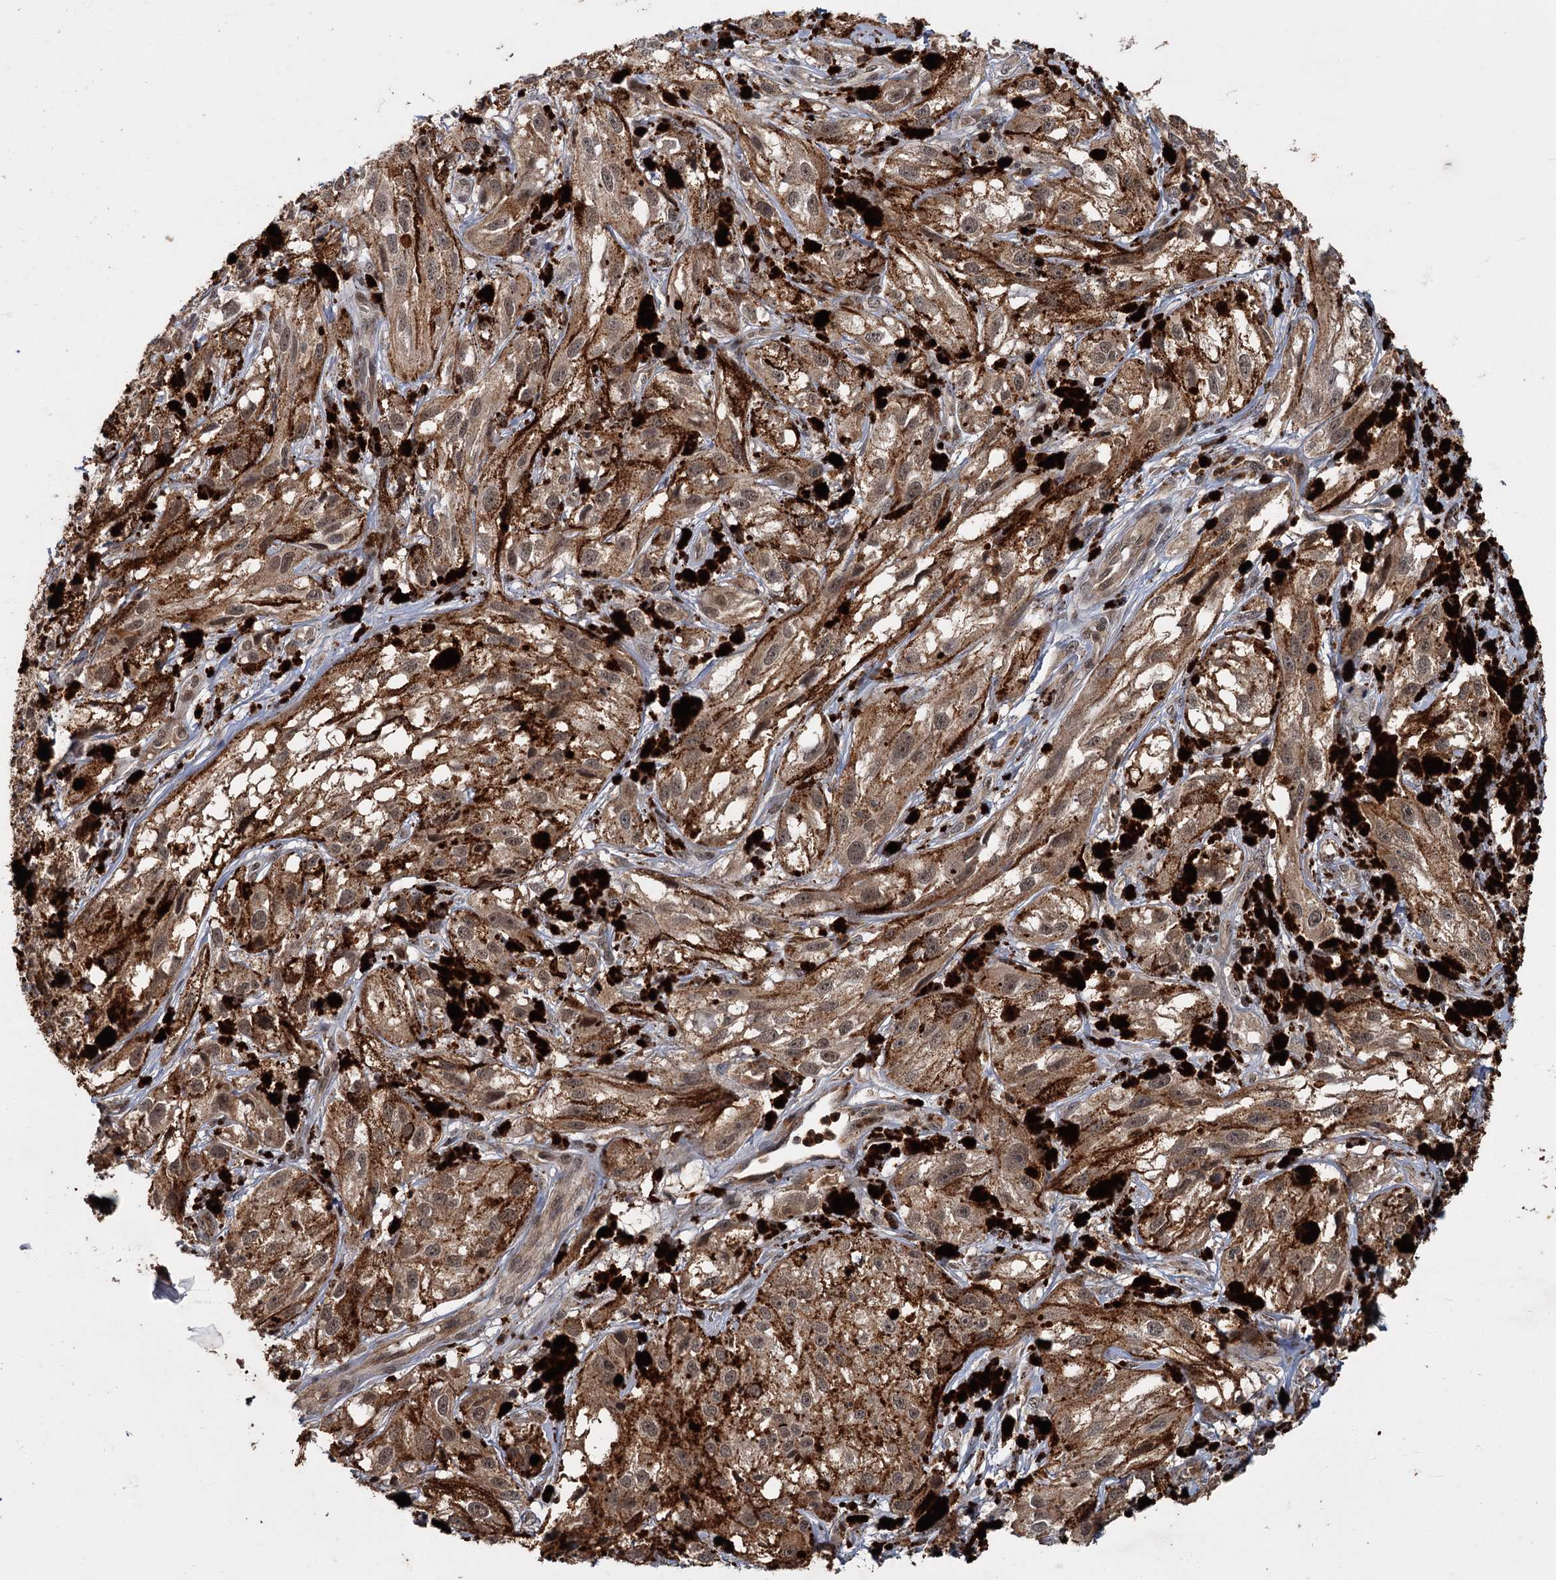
{"staining": {"intensity": "moderate", "quantity": ">75%", "location": "cytoplasmic/membranous,nuclear"}, "tissue": "melanoma", "cell_type": "Tumor cells", "image_type": "cancer", "snomed": [{"axis": "morphology", "description": "Malignant melanoma, NOS"}, {"axis": "topography", "description": "Skin"}], "caption": "Malignant melanoma tissue reveals moderate cytoplasmic/membranous and nuclear expression in approximately >75% of tumor cells (Brightfield microscopy of DAB IHC at high magnification).", "gene": "KANSL2", "patient": {"sex": "male", "age": 88}}